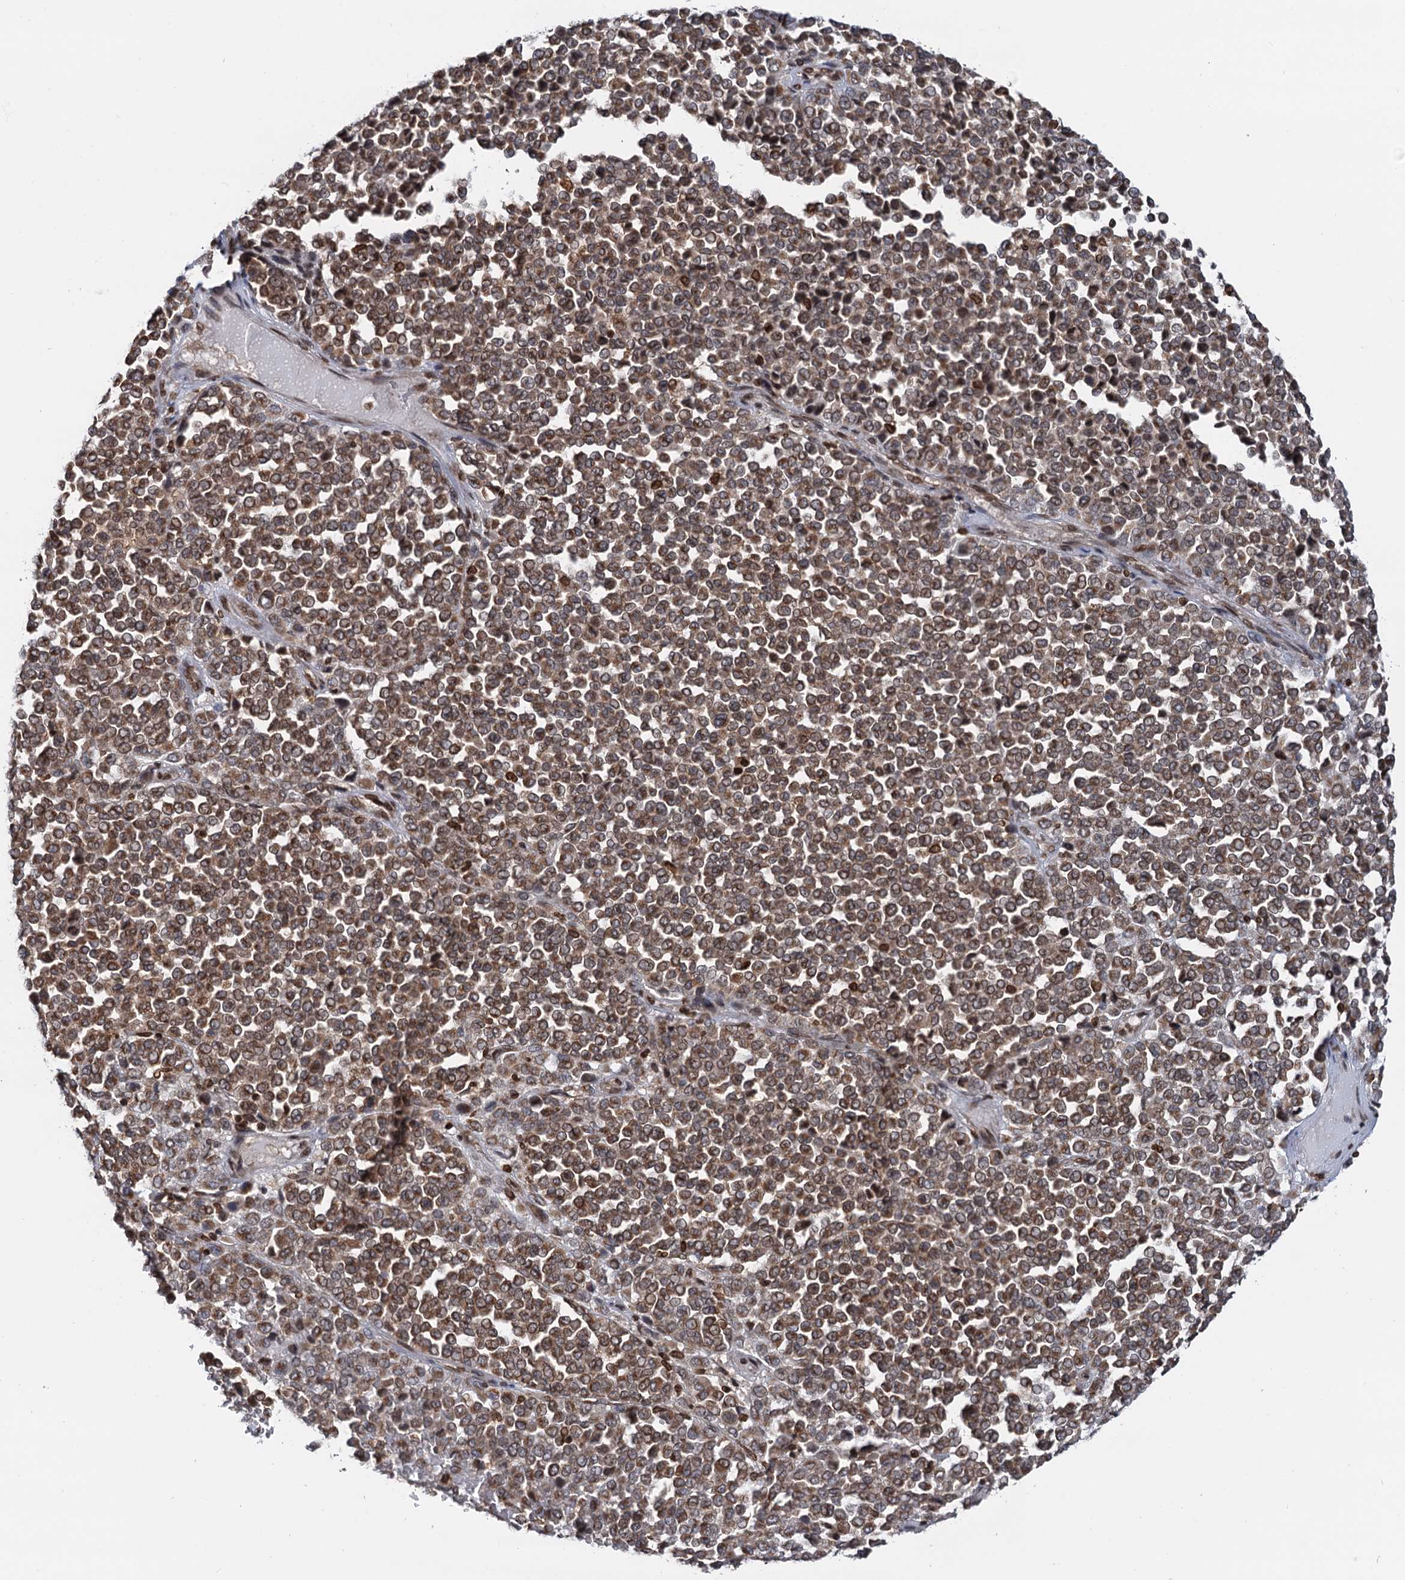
{"staining": {"intensity": "moderate", "quantity": ">75%", "location": "cytoplasmic/membranous,nuclear"}, "tissue": "melanoma", "cell_type": "Tumor cells", "image_type": "cancer", "snomed": [{"axis": "morphology", "description": "Malignant melanoma, Metastatic site"}, {"axis": "topography", "description": "Pancreas"}], "caption": "Immunohistochemistry (IHC) staining of melanoma, which displays medium levels of moderate cytoplasmic/membranous and nuclear staining in about >75% of tumor cells indicating moderate cytoplasmic/membranous and nuclear protein staining. The staining was performed using DAB (3,3'-diaminobenzidine) (brown) for protein detection and nuclei were counterstained in hematoxylin (blue).", "gene": "ZC3H13", "patient": {"sex": "female", "age": 30}}